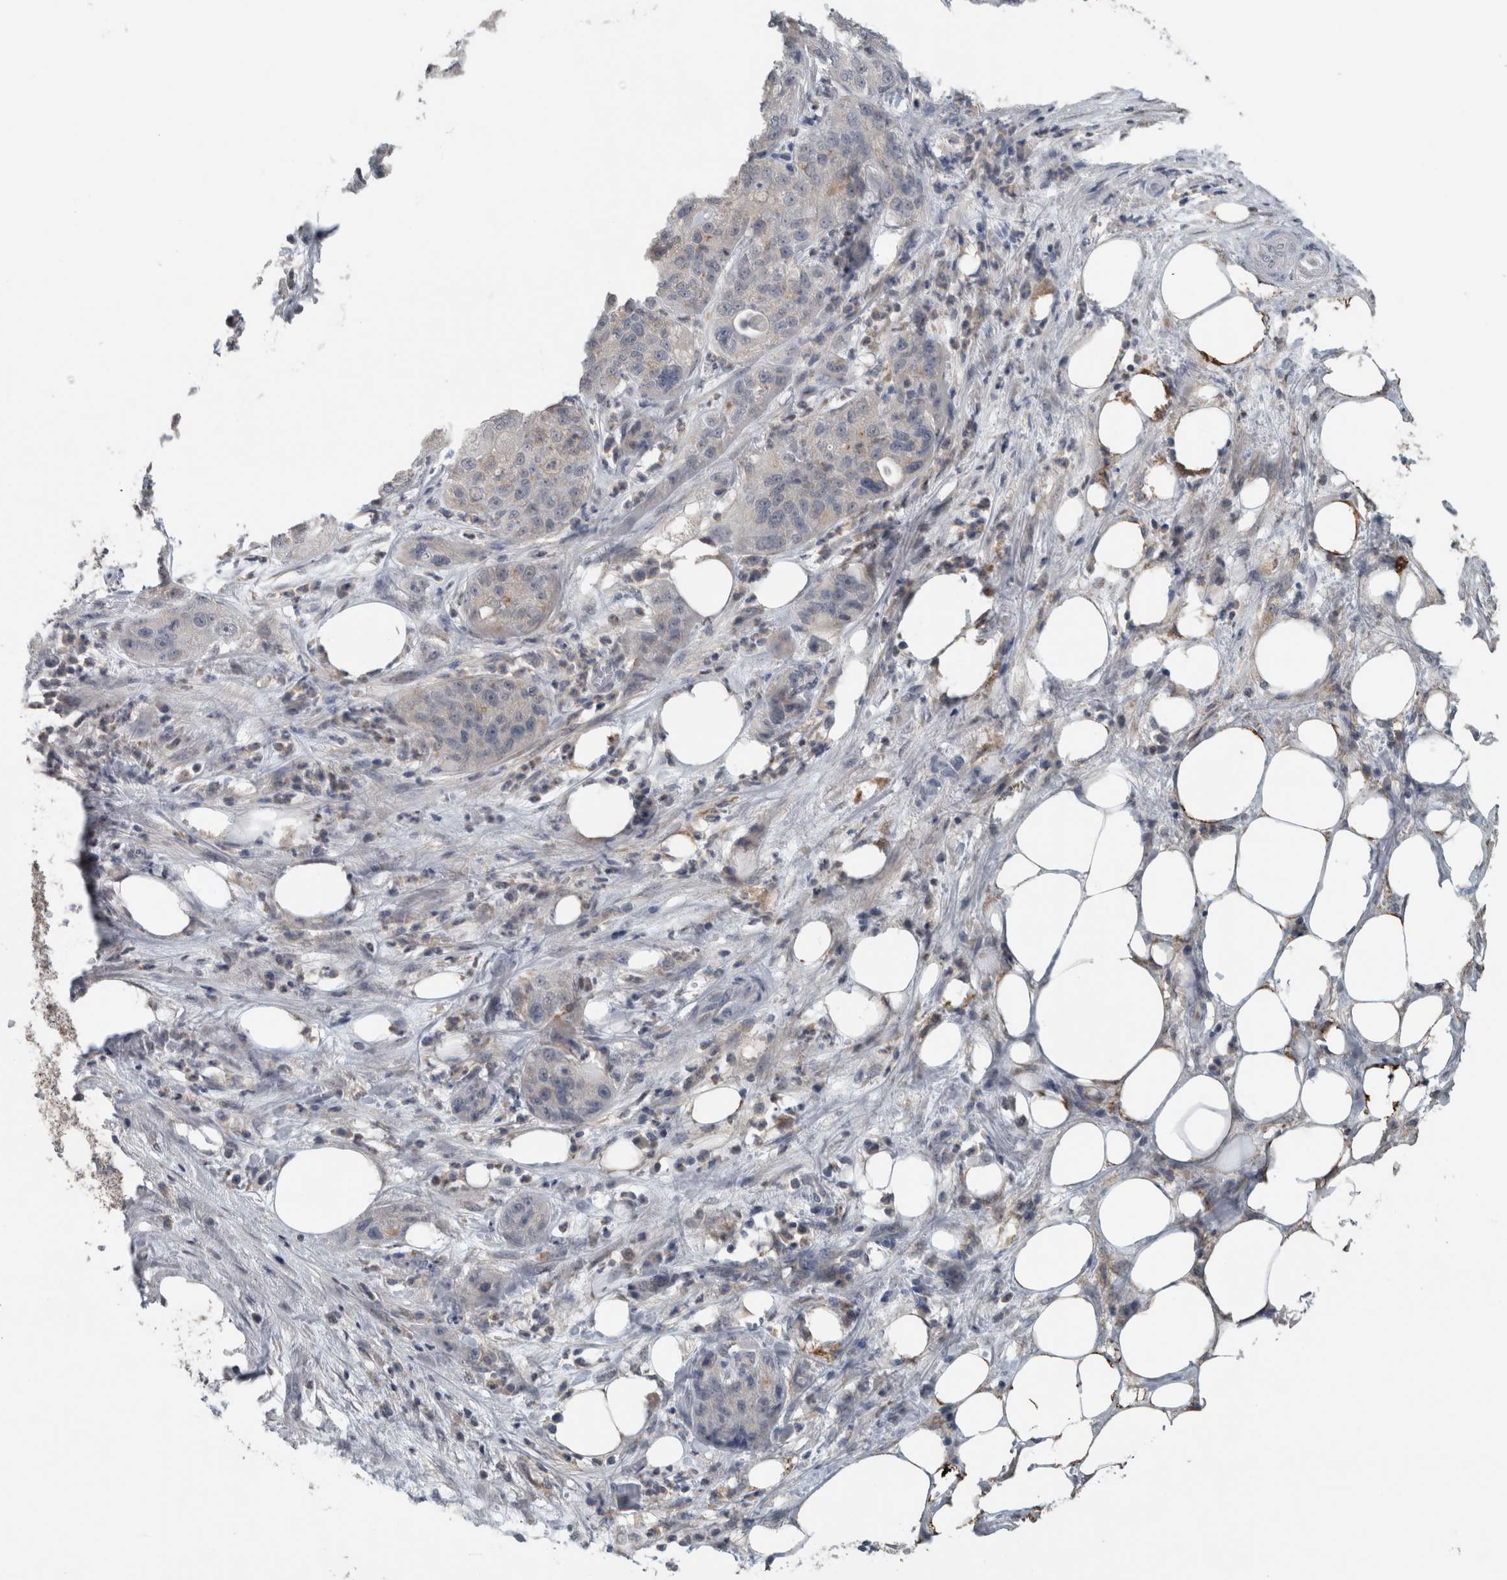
{"staining": {"intensity": "negative", "quantity": "none", "location": "none"}, "tissue": "pancreatic cancer", "cell_type": "Tumor cells", "image_type": "cancer", "snomed": [{"axis": "morphology", "description": "Adenocarcinoma, NOS"}, {"axis": "topography", "description": "Pancreas"}], "caption": "Pancreatic adenocarcinoma was stained to show a protein in brown. There is no significant staining in tumor cells. (DAB (3,3'-diaminobenzidine) IHC with hematoxylin counter stain).", "gene": "ACSF2", "patient": {"sex": "female", "age": 78}}